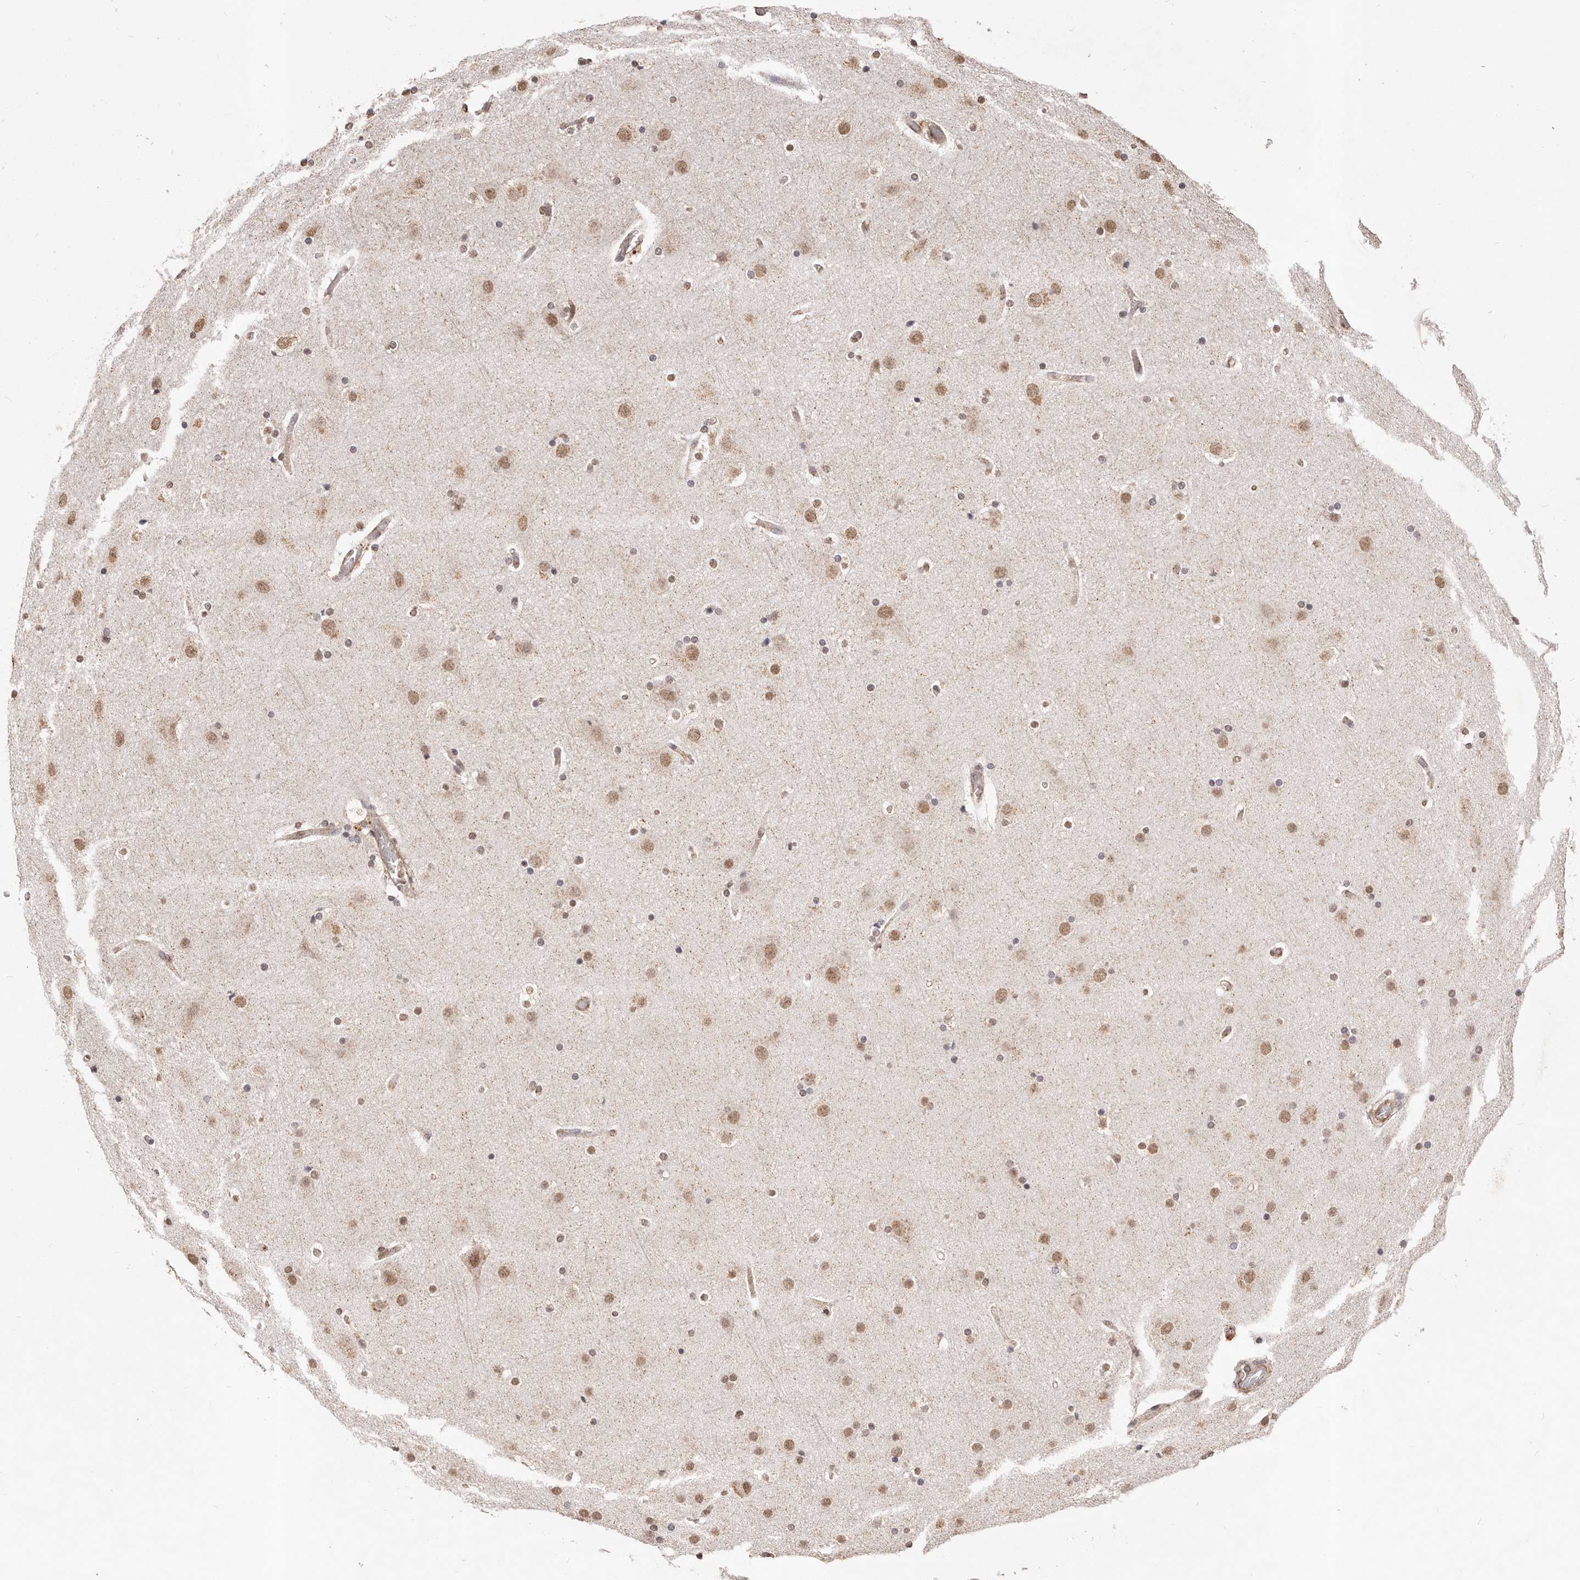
{"staining": {"intensity": "moderate", "quantity": ">75%", "location": "cytoplasmic/membranous,nuclear"}, "tissue": "cerebral cortex", "cell_type": "Endothelial cells", "image_type": "normal", "snomed": [{"axis": "morphology", "description": "Normal tissue, NOS"}, {"axis": "topography", "description": "Cerebral cortex"}], "caption": "Immunohistochemical staining of normal human cerebral cortex shows moderate cytoplasmic/membranous,nuclear protein positivity in approximately >75% of endothelial cells.", "gene": "RPS6KA5", "patient": {"sex": "male", "age": 57}}